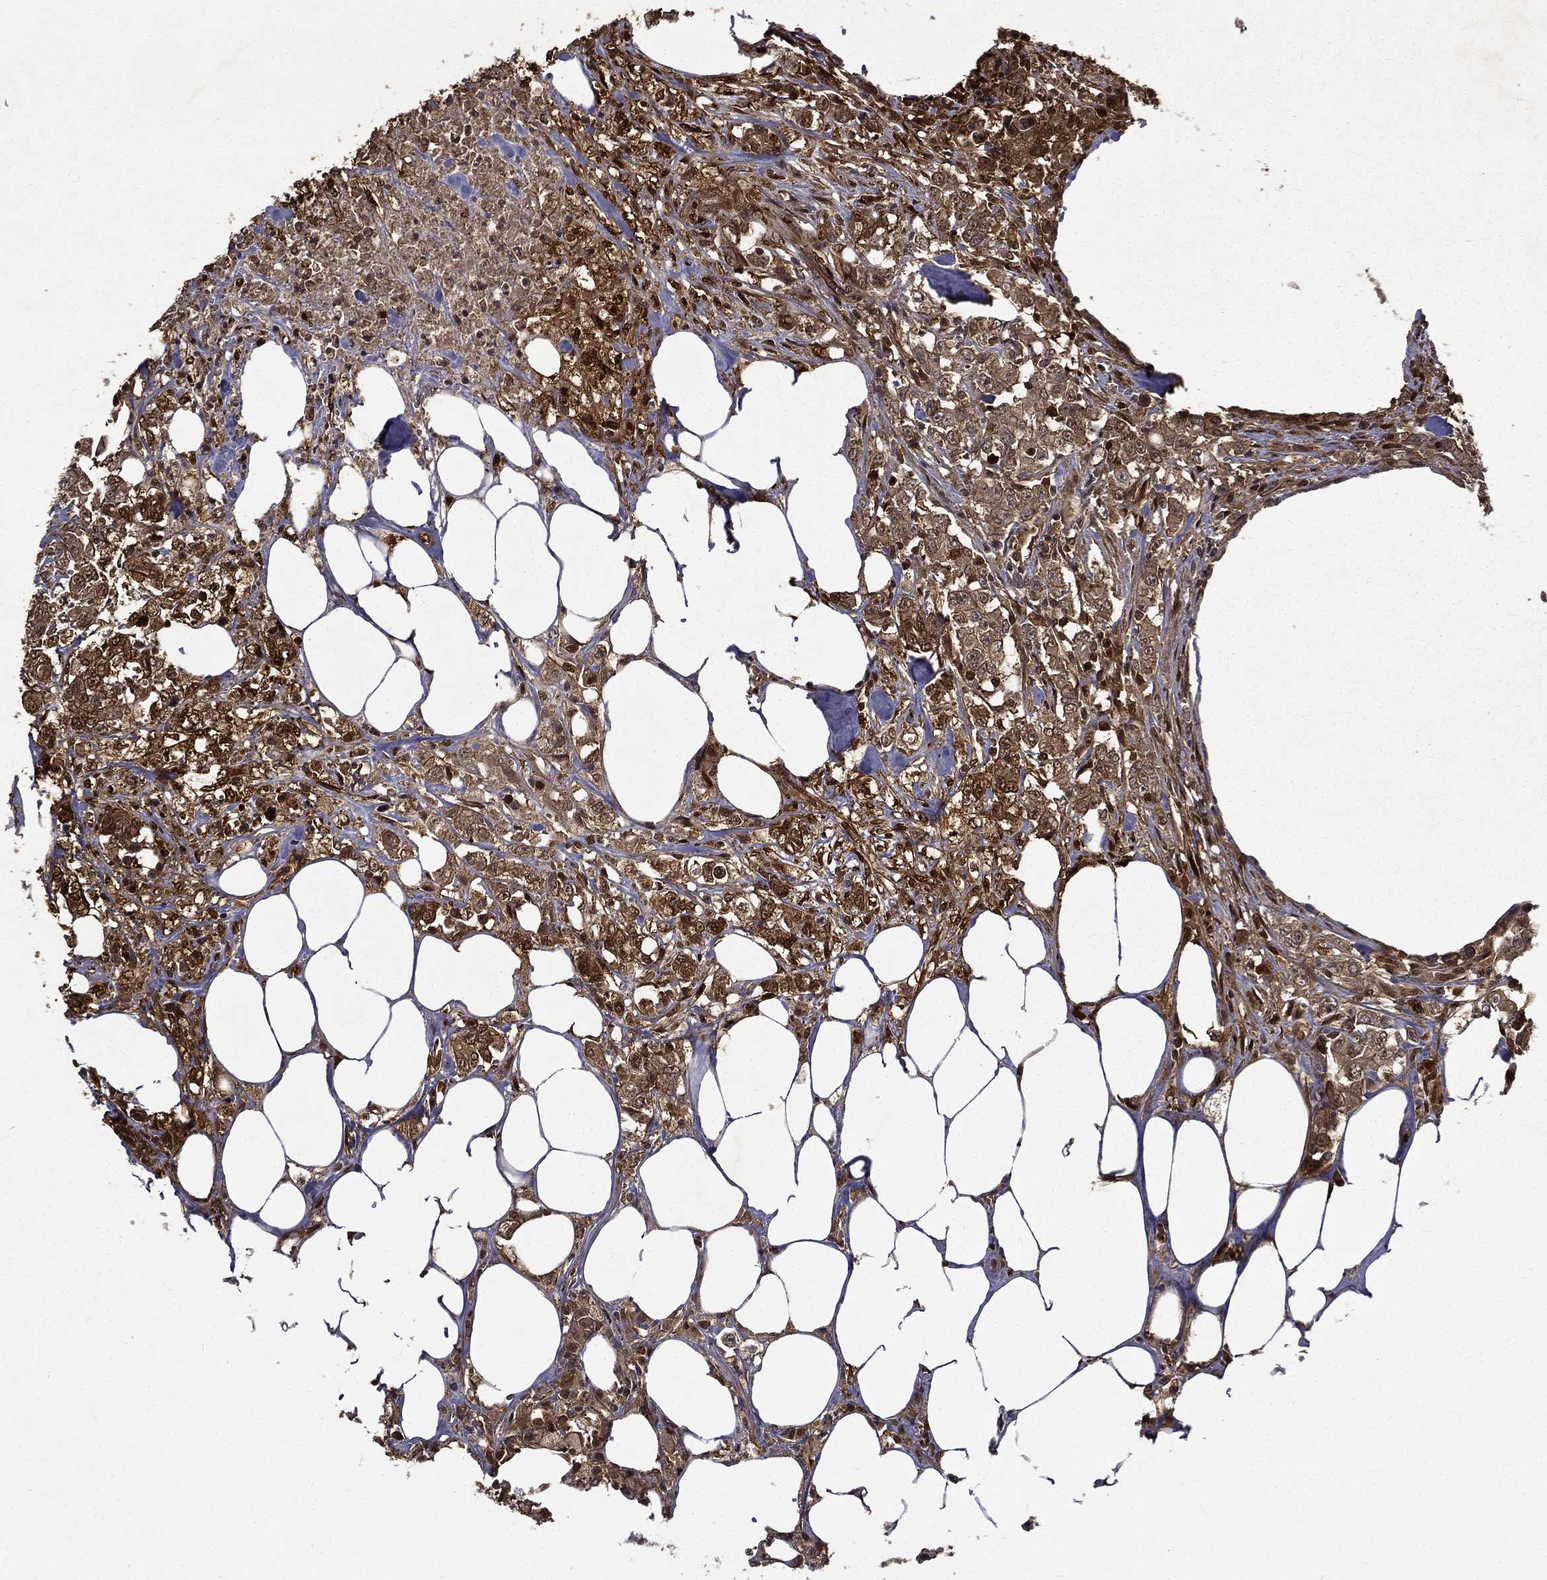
{"staining": {"intensity": "moderate", "quantity": "25%-75%", "location": "cytoplasmic/membranous"}, "tissue": "colorectal cancer", "cell_type": "Tumor cells", "image_type": "cancer", "snomed": [{"axis": "morphology", "description": "Adenocarcinoma, NOS"}, {"axis": "topography", "description": "Colon"}], "caption": "High-power microscopy captured an immunohistochemistry (IHC) histopathology image of adenocarcinoma (colorectal), revealing moderate cytoplasmic/membranous staining in about 25%-75% of tumor cells.", "gene": "FGD1", "patient": {"sex": "female", "age": 48}}